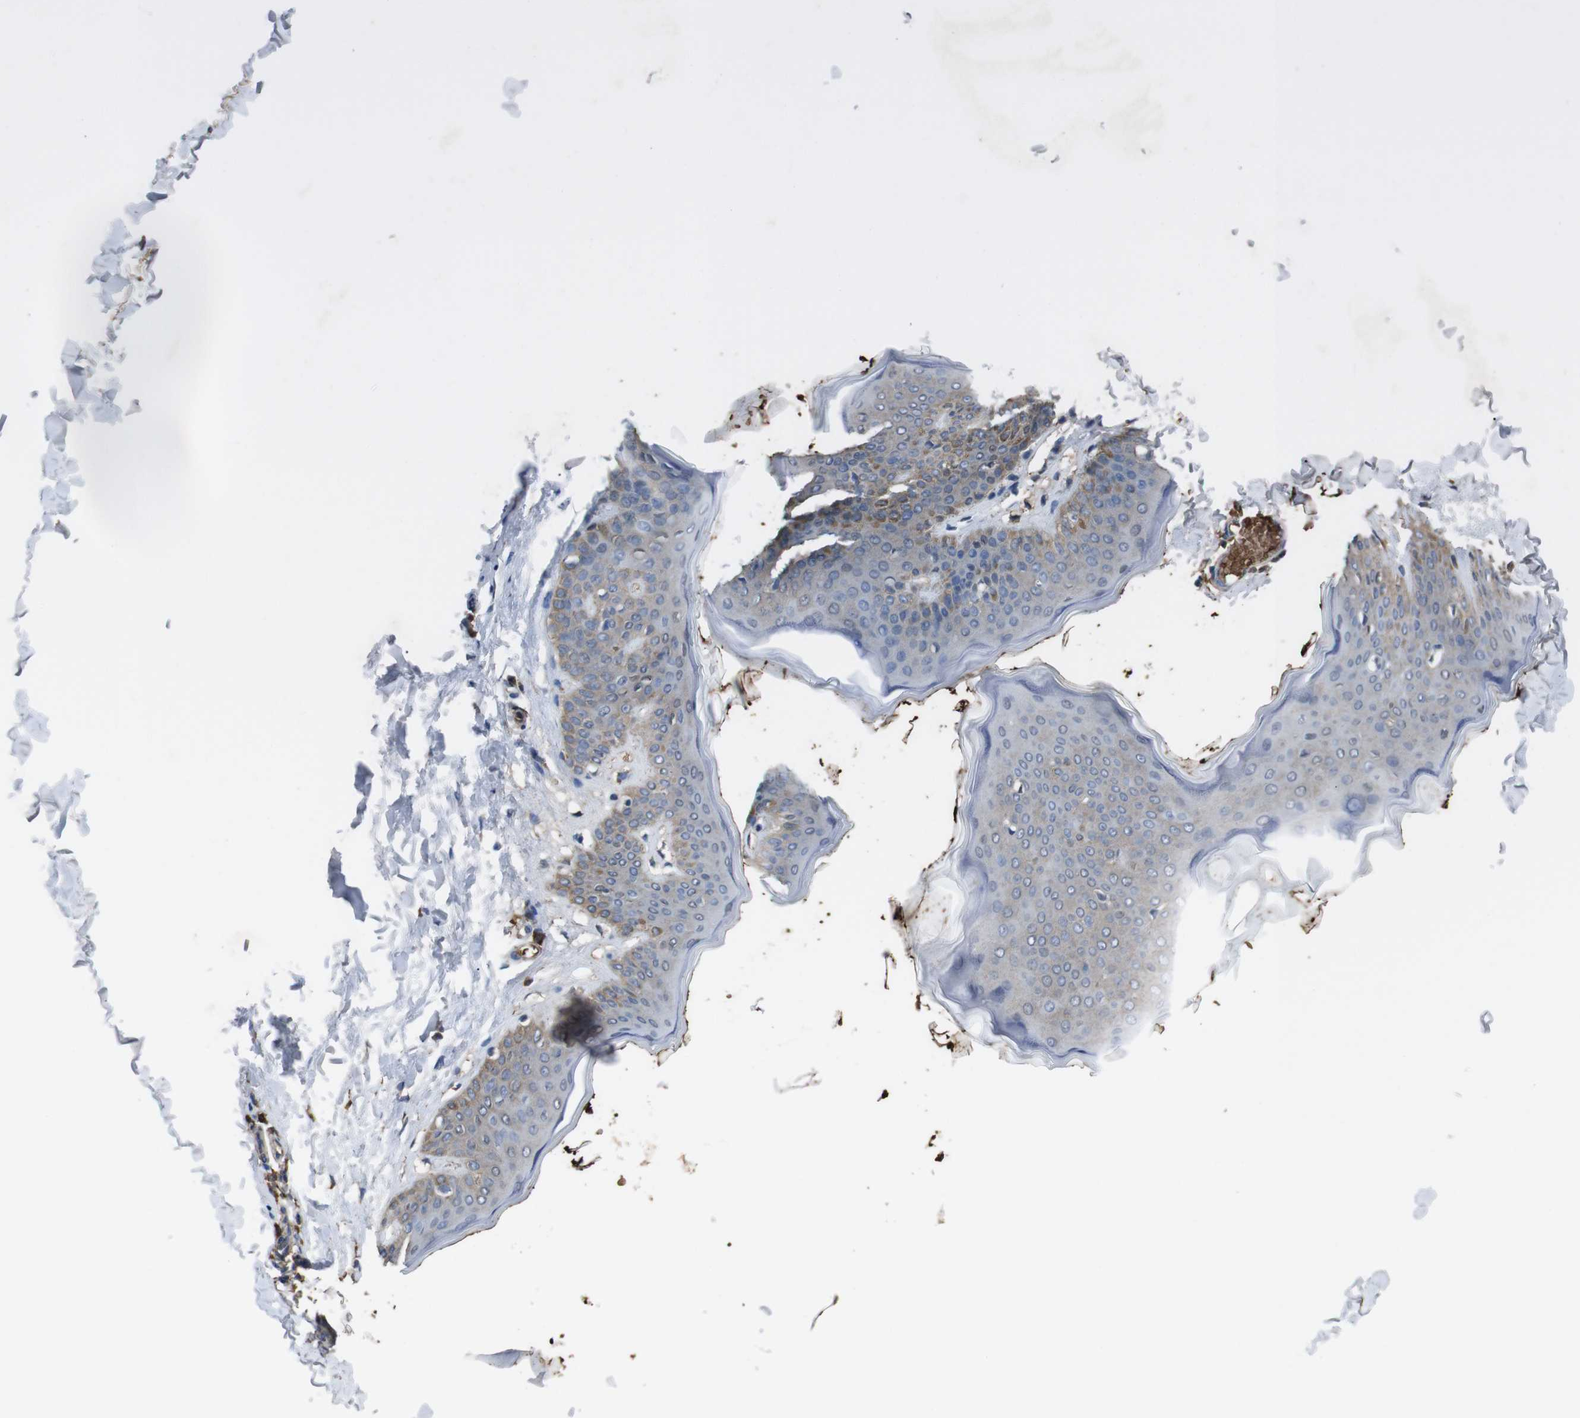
{"staining": {"intensity": "negative", "quantity": "none", "location": "none"}, "tissue": "skin", "cell_type": "Fibroblasts", "image_type": "normal", "snomed": [{"axis": "morphology", "description": "Normal tissue, NOS"}, {"axis": "topography", "description": "Skin"}], "caption": "High power microscopy histopathology image of an IHC micrograph of unremarkable skin, revealing no significant positivity in fibroblasts.", "gene": "SPTB", "patient": {"sex": "female", "age": 17}}